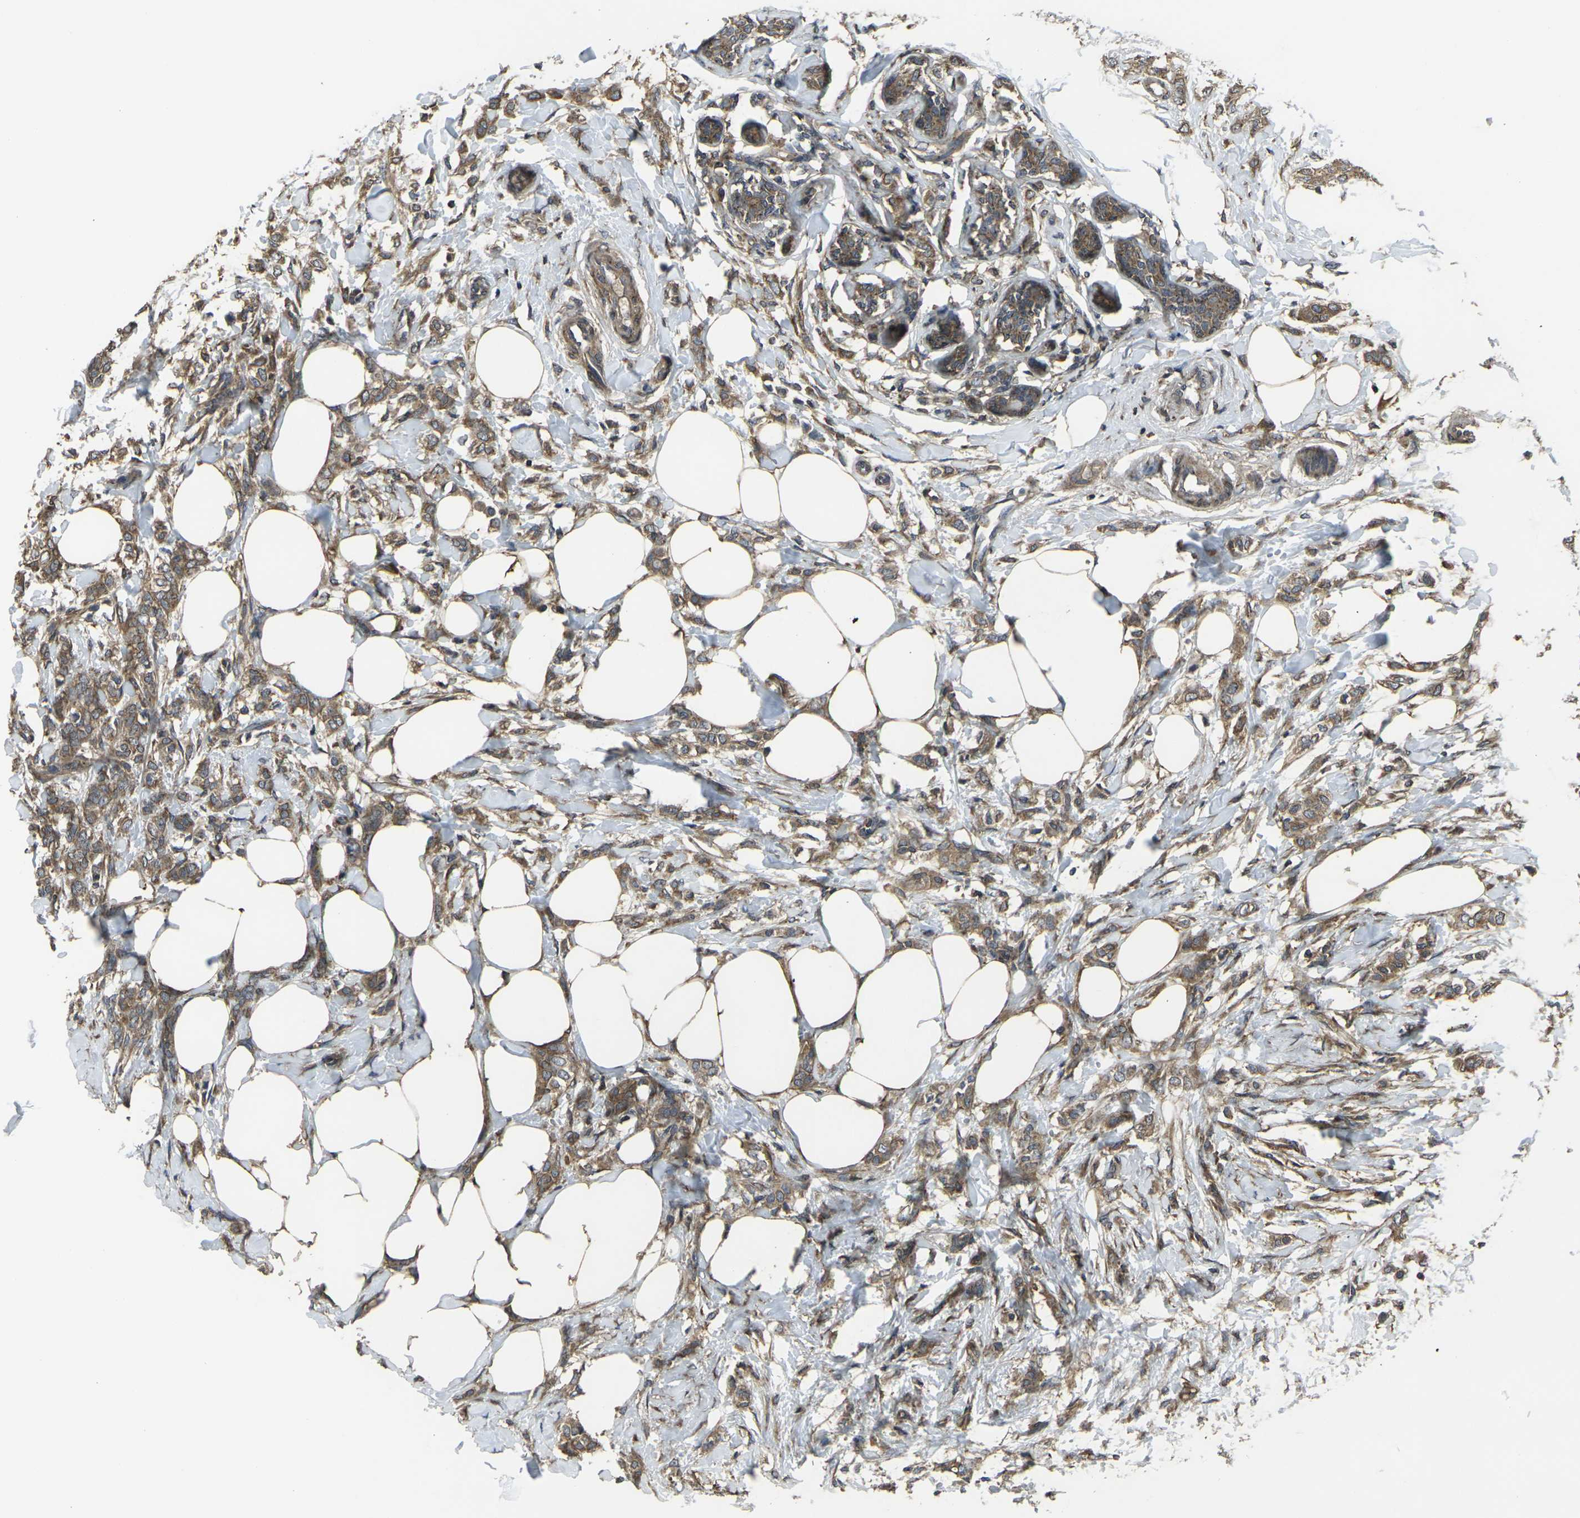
{"staining": {"intensity": "moderate", "quantity": ">75%", "location": "cytoplasmic/membranous"}, "tissue": "breast cancer", "cell_type": "Tumor cells", "image_type": "cancer", "snomed": [{"axis": "morphology", "description": "Lobular carcinoma, in situ"}, {"axis": "morphology", "description": "Lobular carcinoma"}, {"axis": "topography", "description": "Breast"}], "caption": "High-magnification brightfield microscopy of breast lobular carcinoma in situ stained with DAB (brown) and counterstained with hematoxylin (blue). tumor cells exhibit moderate cytoplasmic/membranous positivity is present in about>75% of cells.", "gene": "PRKACB", "patient": {"sex": "female", "age": 41}}